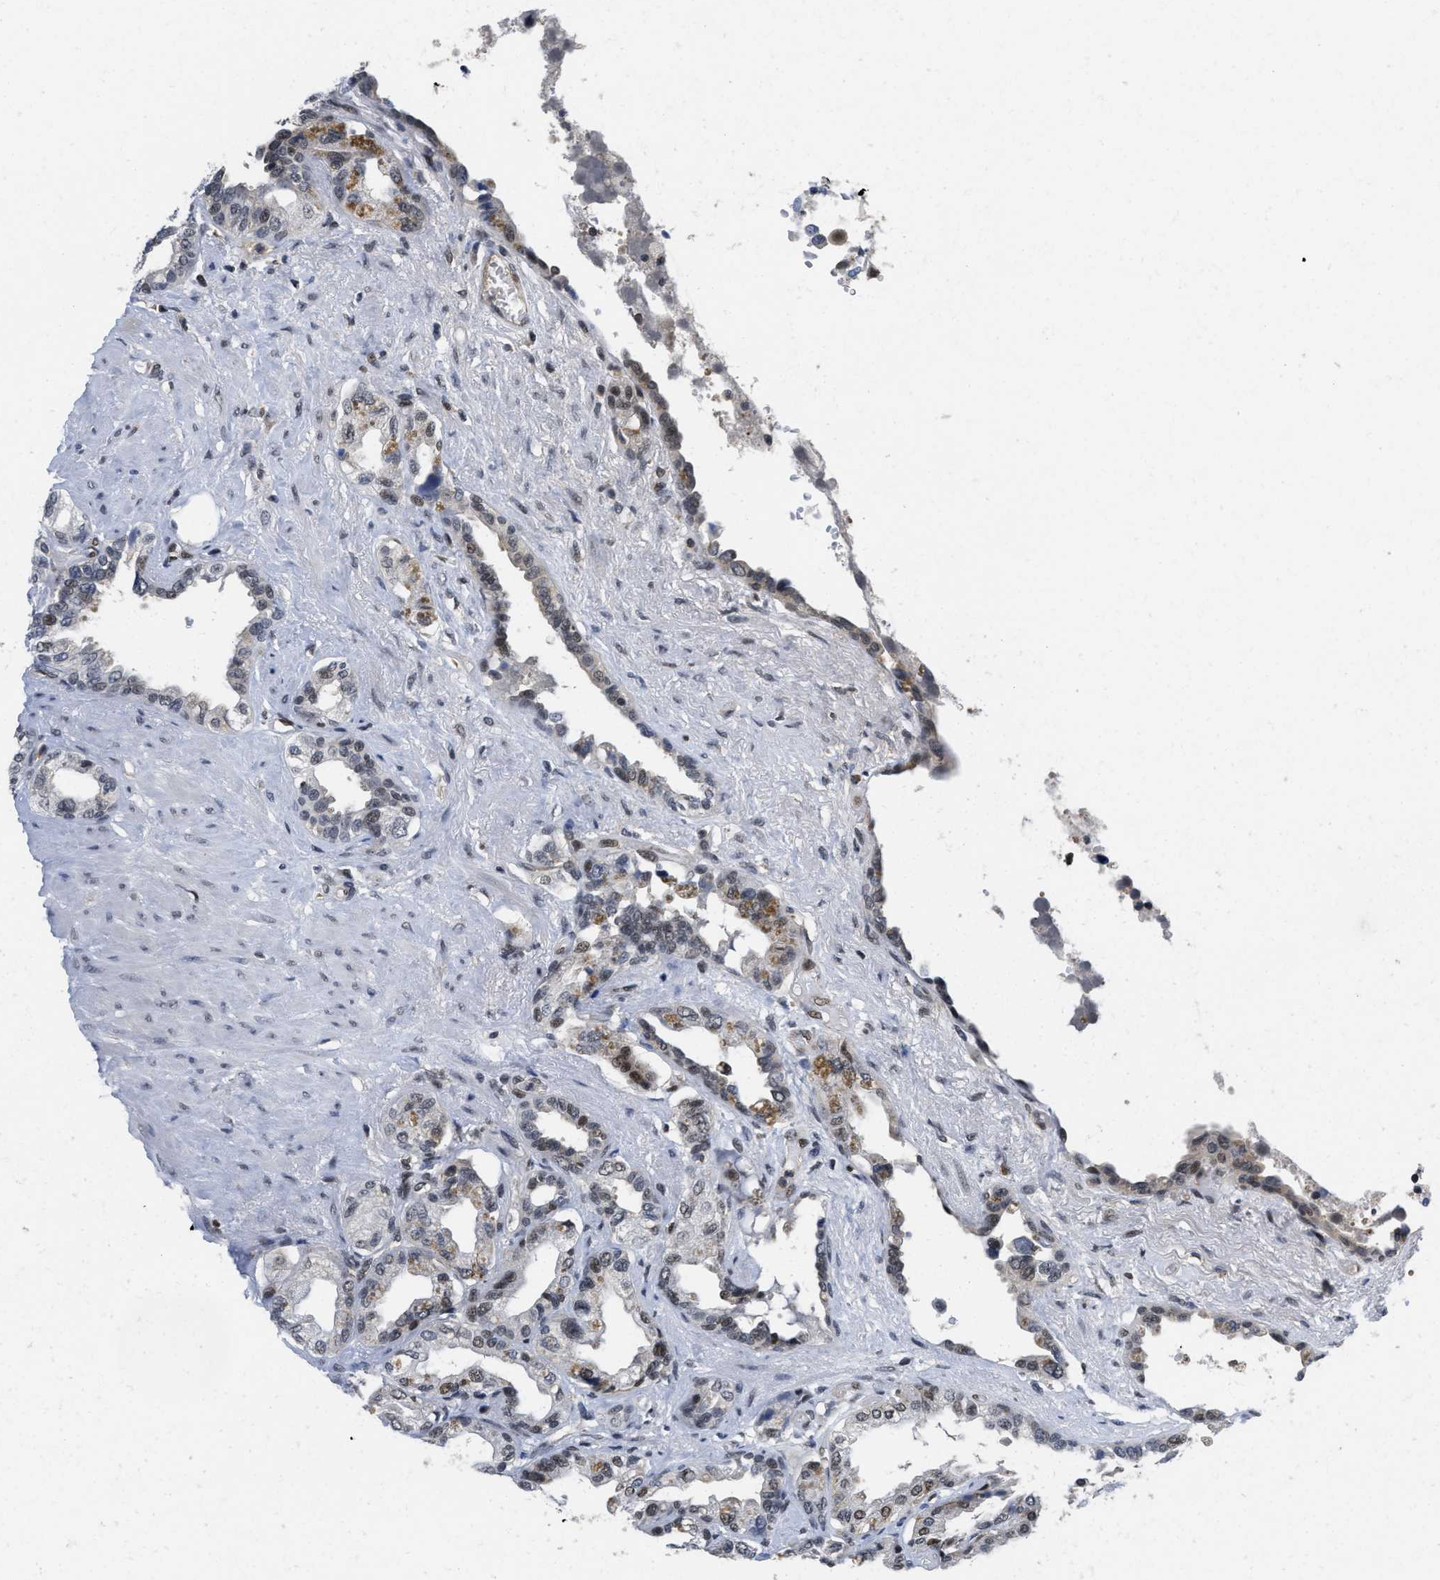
{"staining": {"intensity": "moderate", "quantity": "<25%", "location": "cytoplasmic/membranous,nuclear"}, "tissue": "seminal vesicle", "cell_type": "Glandular cells", "image_type": "normal", "snomed": [{"axis": "morphology", "description": "Normal tissue, NOS"}, {"axis": "topography", "description": "Seminal veicle"}], "caption": "High-power microscopy captured an immunohistochemistry image of normal seminal vesicle, revealing moderate cytoplasmic/membranous,nuclear staining in about <25% of glandular cells.", "gene": "HIF1A", "patient": {"sex": "male", "age": 61}}